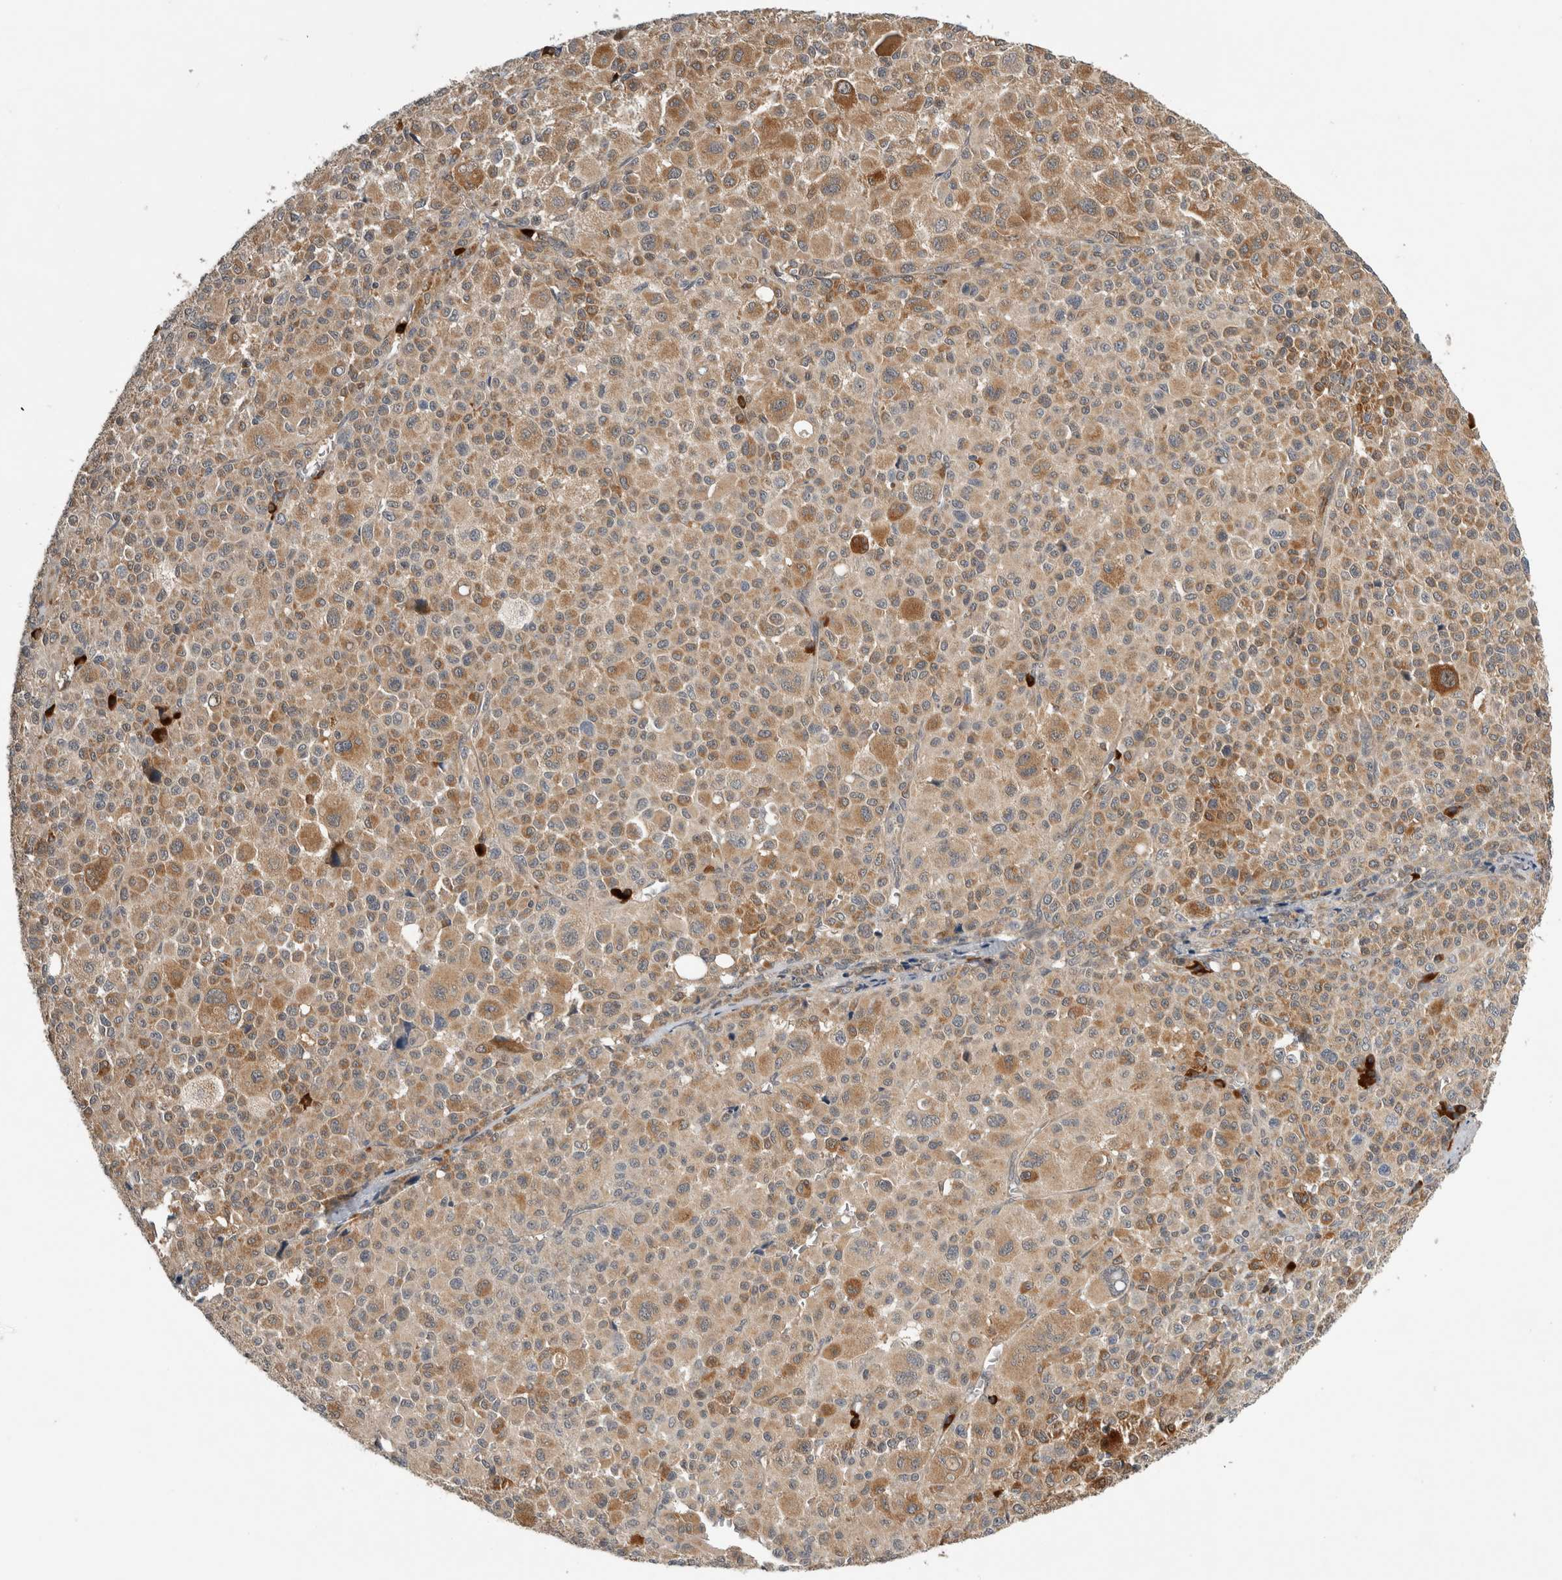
{"staining": {"intensity": "moderate", "quantity": ">75%", "location": "cytoplasmic/membranous"}, "tissue": "melanoma", "cell_type": "Tumor cells", "image_type": "cancer", "snomed": [{"axis": "morphology", "description": "Malignant melanoma, Metastatic site"}, {"axis": "topography", "description": "Skin"}], "caption": "Immunohistochemistry (IHC) of human melanoma shows medium levels of moderate cytoplasmic/membranous positivity in about >75% of tumor cells.", "gene": "APOL2", "patient": {"sex": "female", "age": 74}}